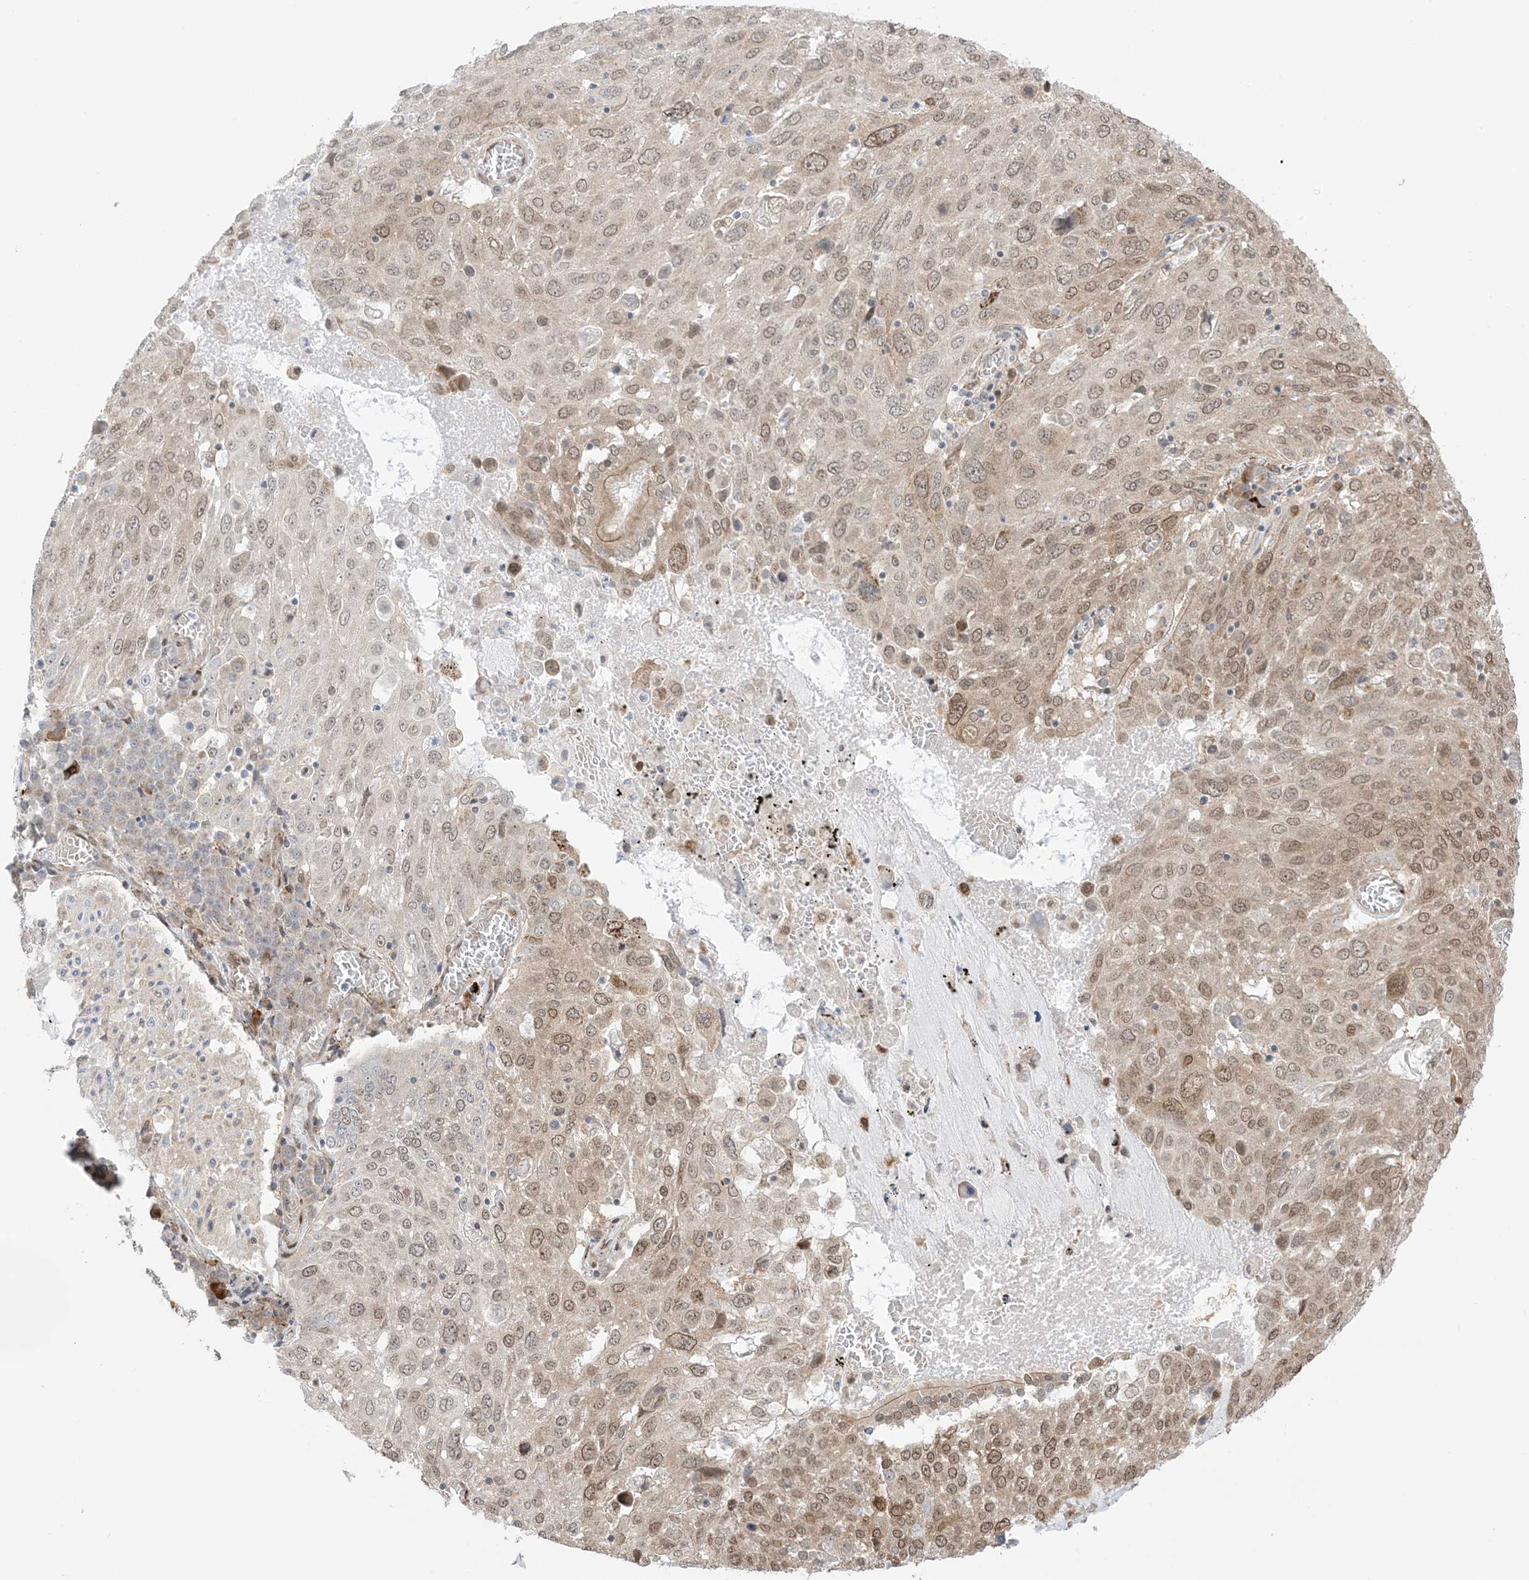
{"staining": {"intensity": "moderate", "quantity": ">75%", "location": "cytoplasmic/membranous,nuclear"}, "tissue": "lung cancer", "cell_type": "Tumor cells", "image_type": "cancer", "snomed": [{"axis": "morphology", "description": "Squamous cell carcinoma, NOS"}, {"axis": "topography", "description": "Lung"}], "caption": "Immunohistochemical staining of squamous cell carcinoma (lung) exhibits moderate cytoplasmic/membranous and nuclear protein expression in approximately >75% of tumor cells.", "gene": "UBE2E2", "patient": {"sex": "male", "age": 65}}